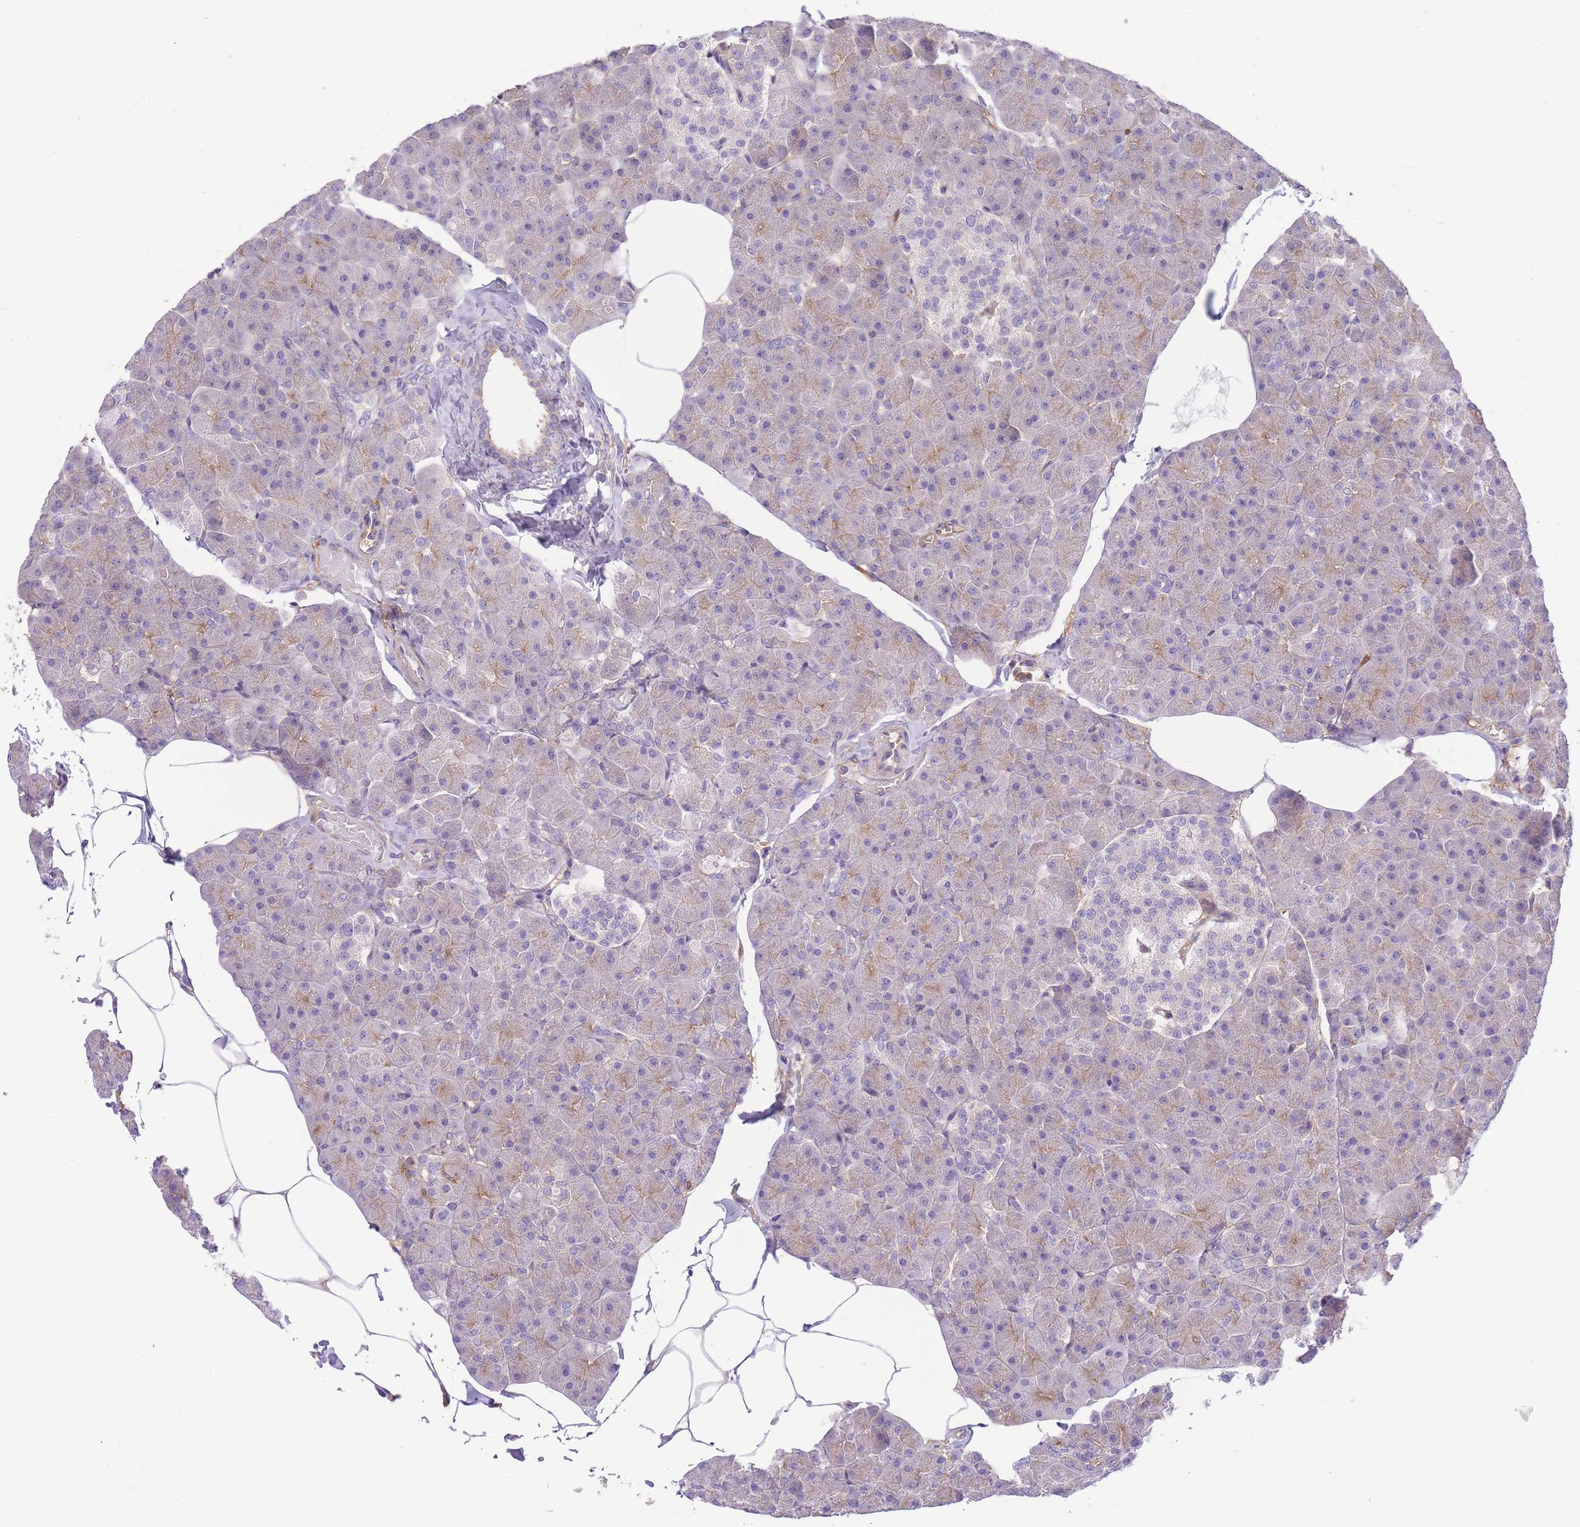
{"staining": {"intensity": "weak", "quantity": "<25%", "location": "cytoplasmic/membranous"}, "tissue": "pancreas", "cell_type": "Exocrine glandular cells", "image_type": "normal", "snomed": [{"axis": "morphology", "description": "Normal tissue, NOS"}, {"axis": "topography", "description": "Pancreas"}], "caption": "This micrograph is of benign pancreas stained with immunohistochemistry to label a protein in brown with the nuclei are counter-stained blue. There is no staining in exocrine glandular cells.", "gene": "PRKAR1A", "patient": {"sex": "male", "age": 35}}